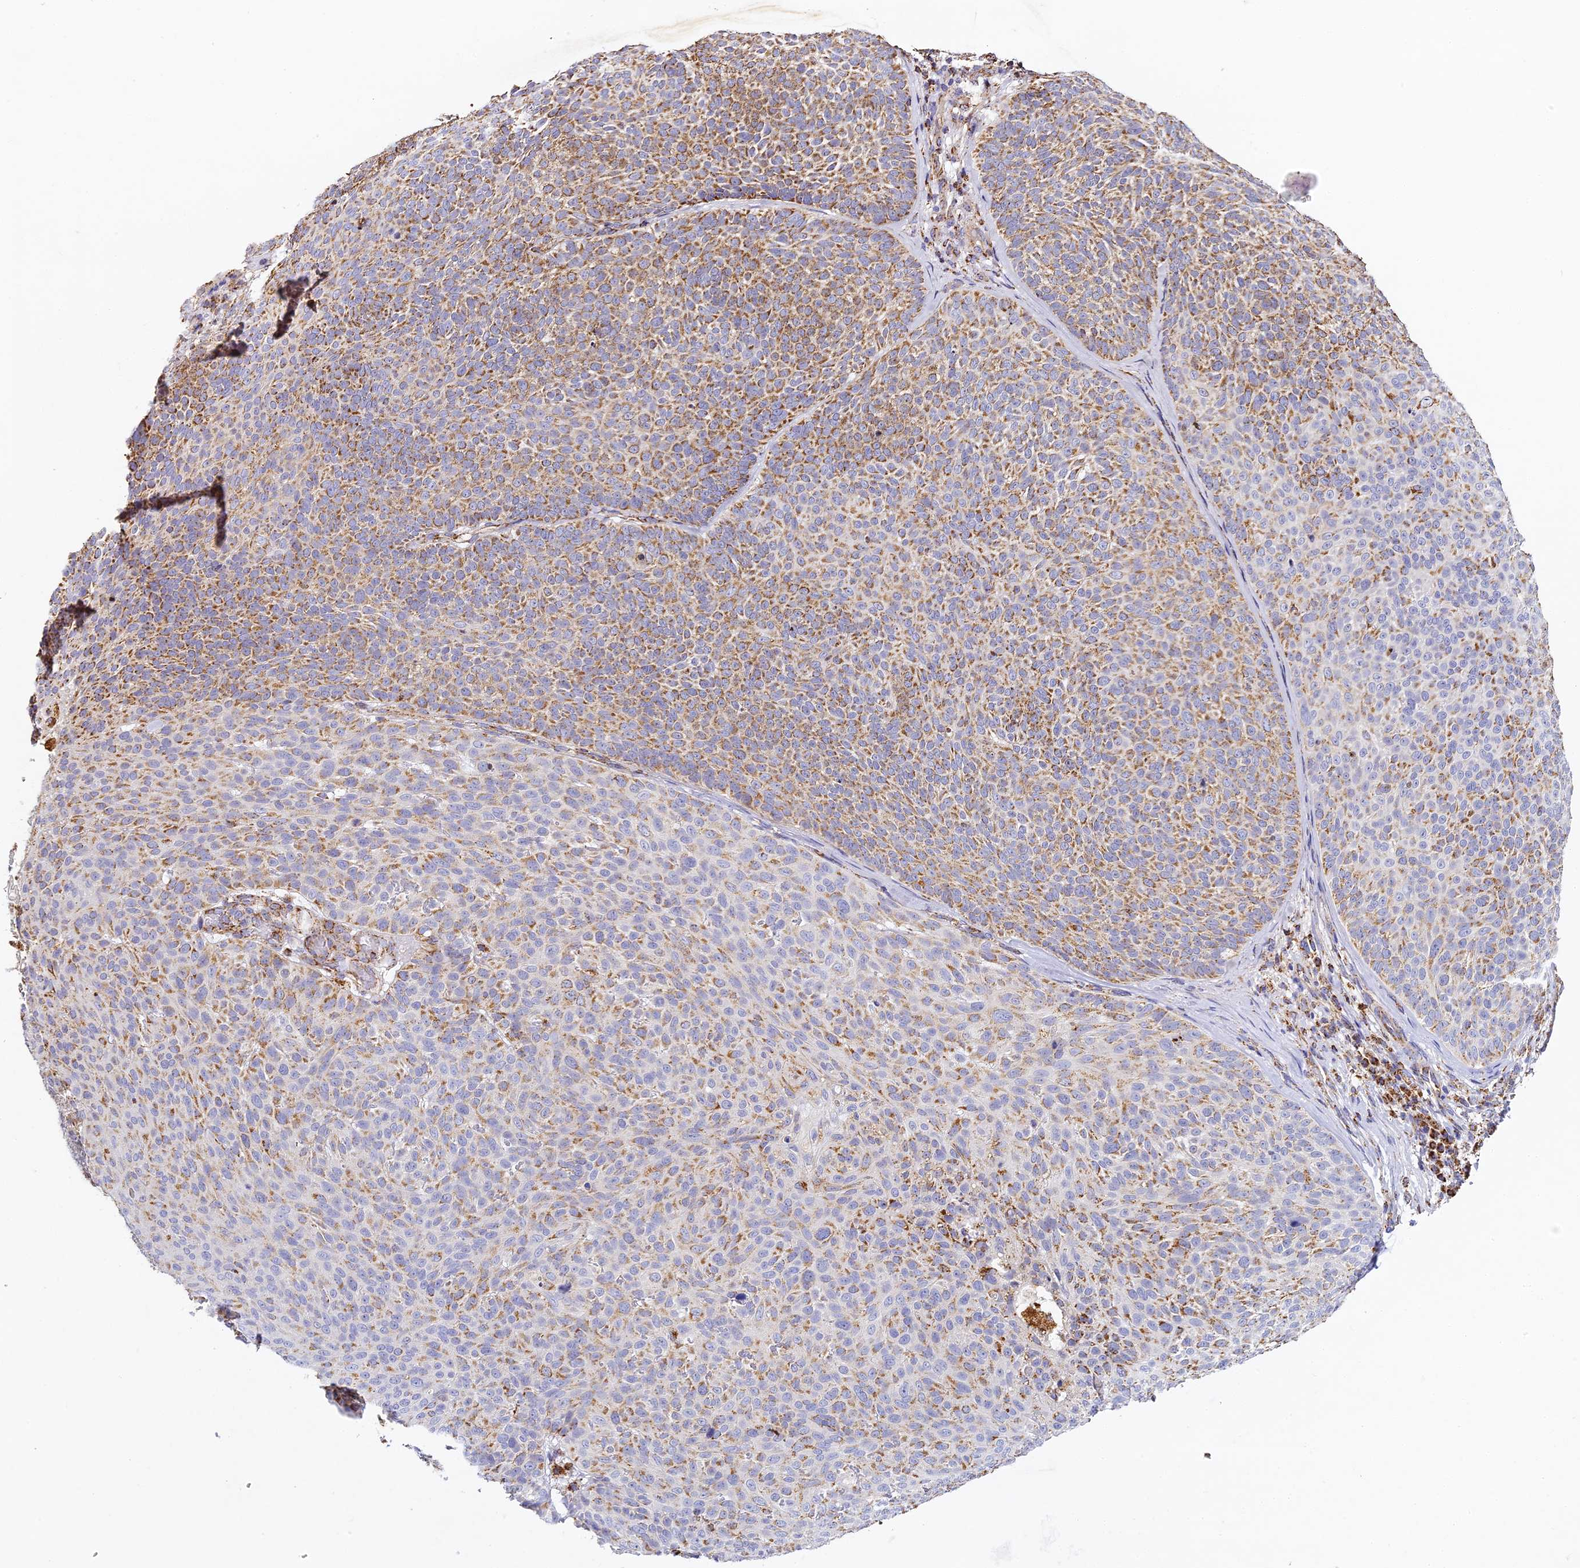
{"staining": {"intensity": "moderate", "quantity": ">75%", "location": "cytoplasmic/membranous"}, "tissue": "skin cancer", "cell_type": "Tumor cells", "image_type": "cancer", "snomed": [{"axis": "morphology", "description": "Basal cell carcinoma"}, {"axis": "topography", "description": "Skin"}], "caption": "The micrograph demonstrates a brown stain indicating the presence of a protein in the cytoplasmic/membranous of tumor cells in basal cell carcinoma (skin).", "gene": "DONSON", "patient": {"sex": "male", "age": 85}}